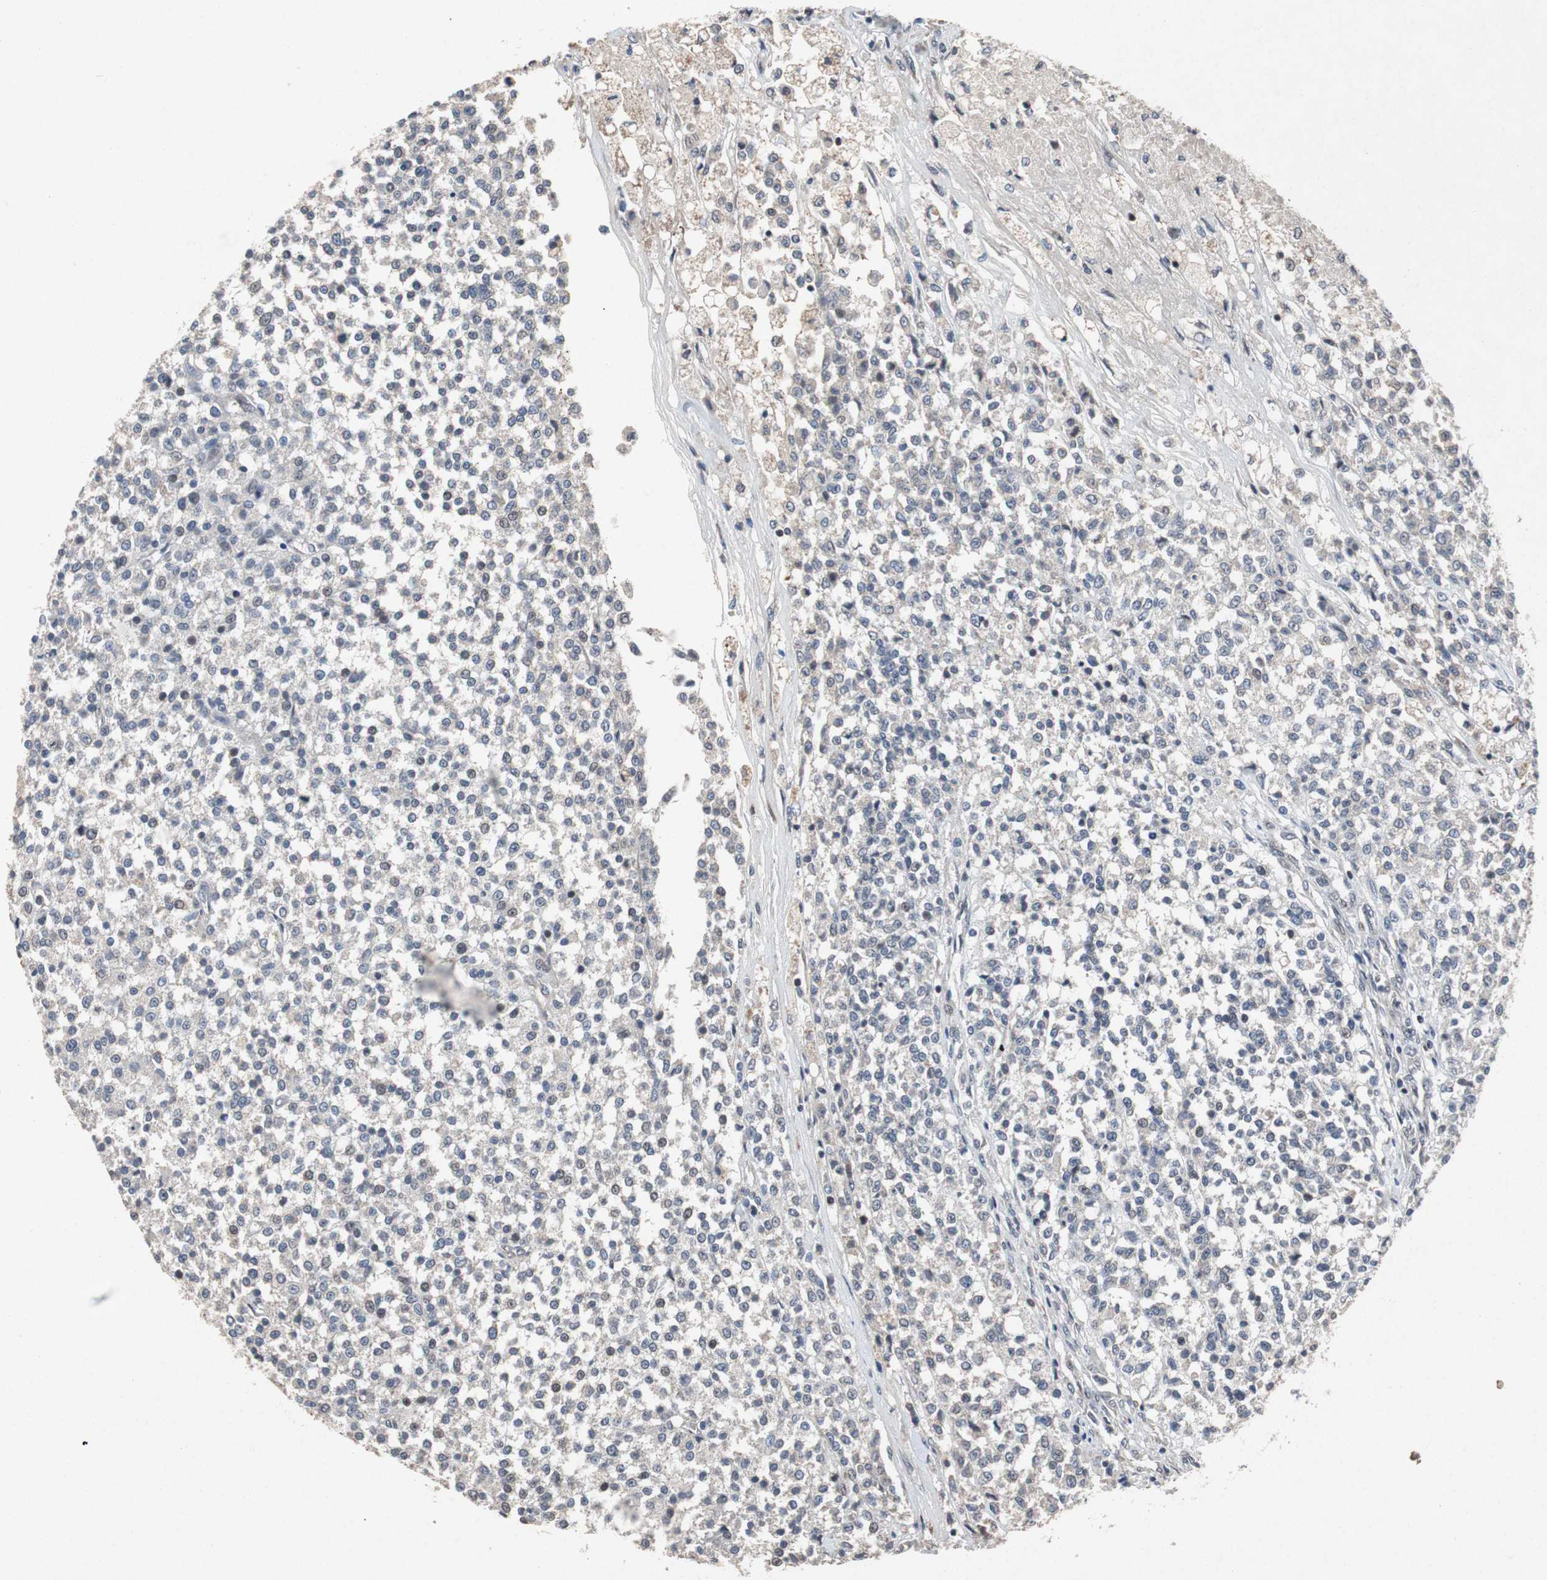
{"staining": {"intensity": "negative", "quantity": "none", "location": "none"}, "tissue": "testis cancer", "cell_type": "Tumor cells", "image_type": "cancer", "snomed": [{"axis": "morphology", "description": "Seminoma, NOS"}, {"axis": "topography", "description": "Testis"}], "caption": "This is an IHC histopathology image of human testis seminoma. There is no positivity in tumor cells.", "gene": "TP63", "patient": {"sex": "male", "age": 59}}